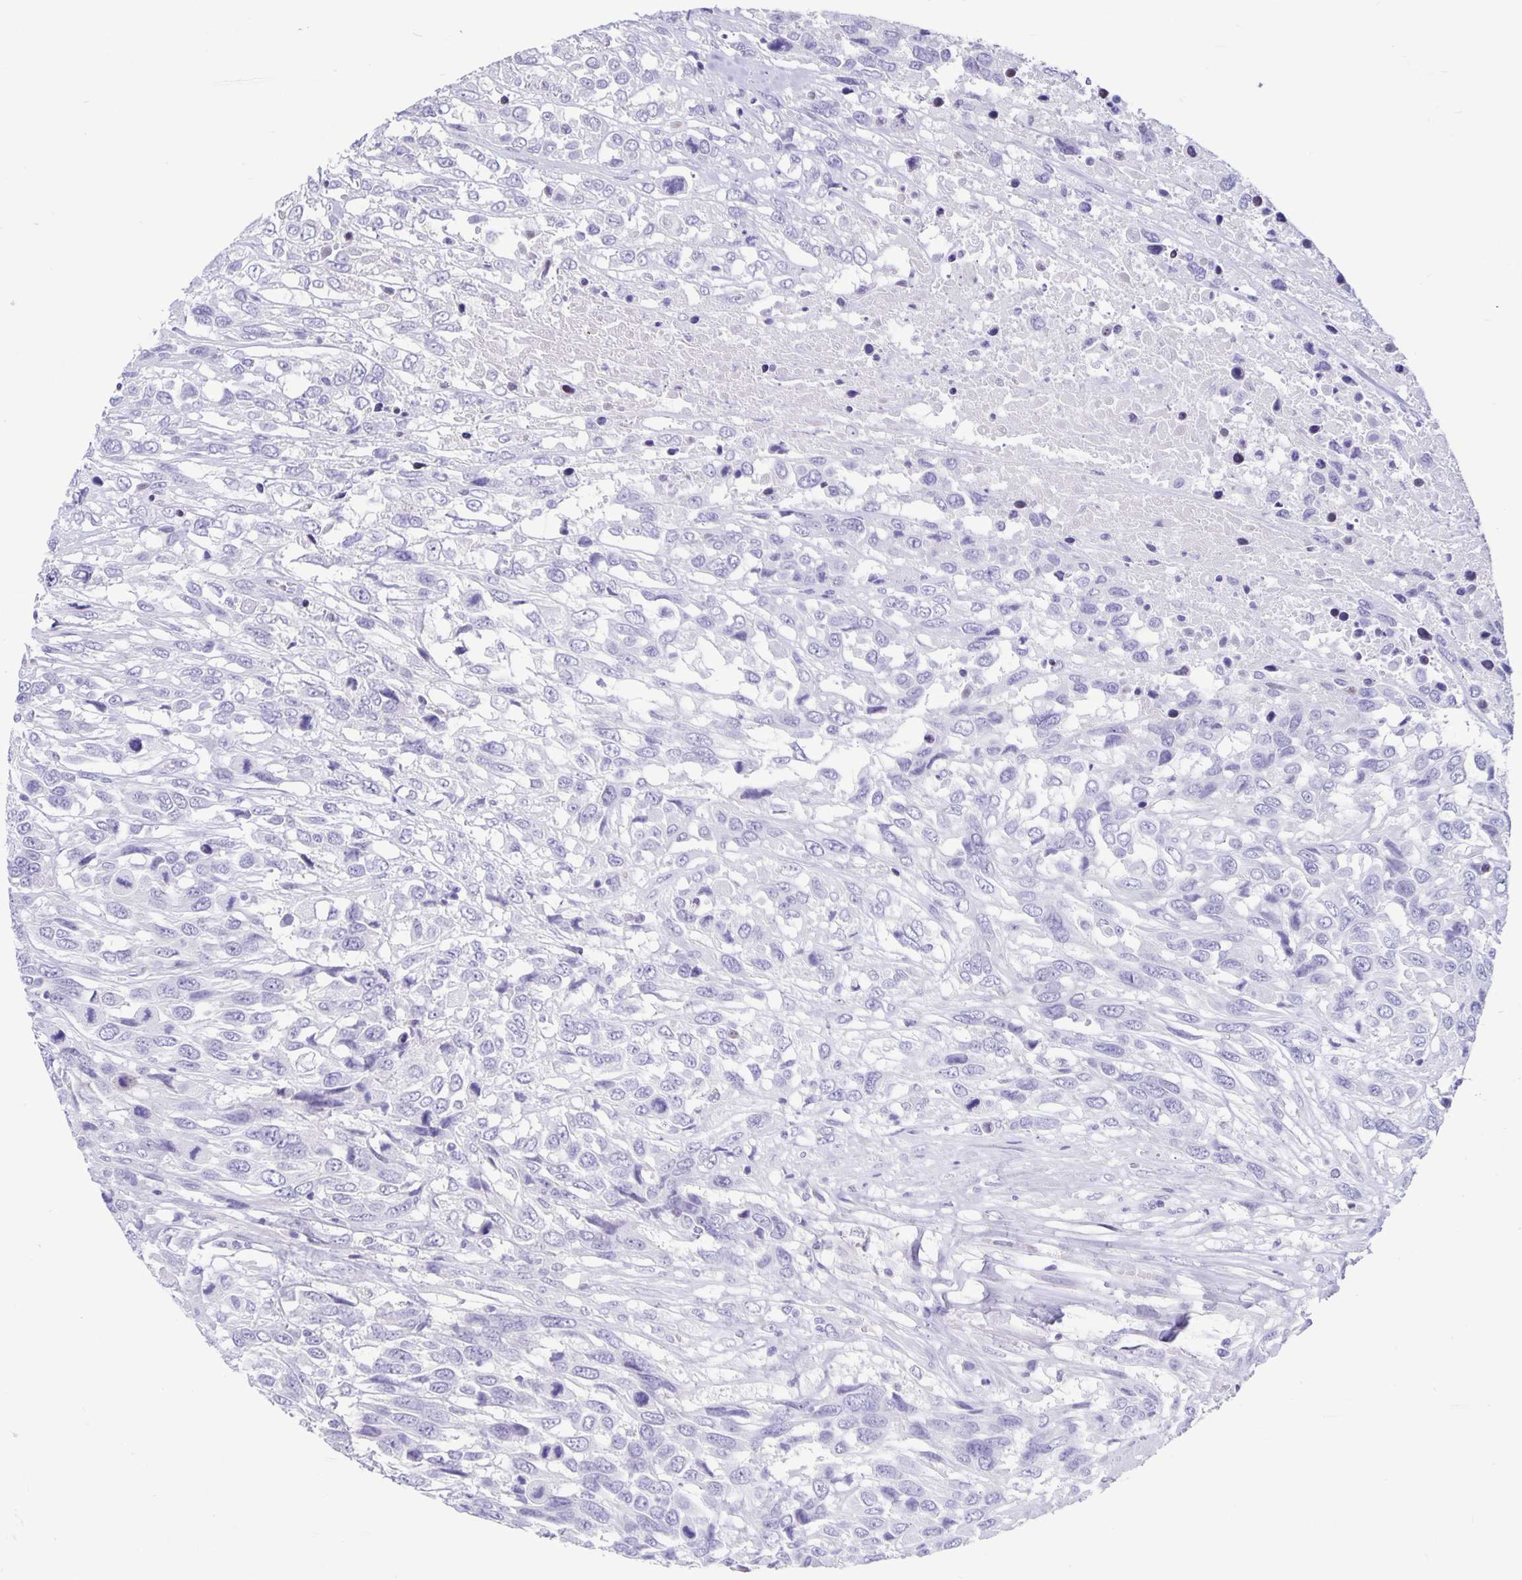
{"staining": {"intensity": "negative", "quantity": "none", "location": "none"}, "tissue": "urothelial cancer", "cell_type": "Tumor cells", "image_type": "cancer", "snomed": [{"axis": "morphology", "description": "Urothelial carcinoma, High grade"}, {"axis": "topography", "description": "Urinary bladder"}], "caption": "There is no significant positivity in tumor cells of urothelial carcinoma (high-grade).", "gene": "BPIFA3", "patient": {"sex": "female", "age": 70}}